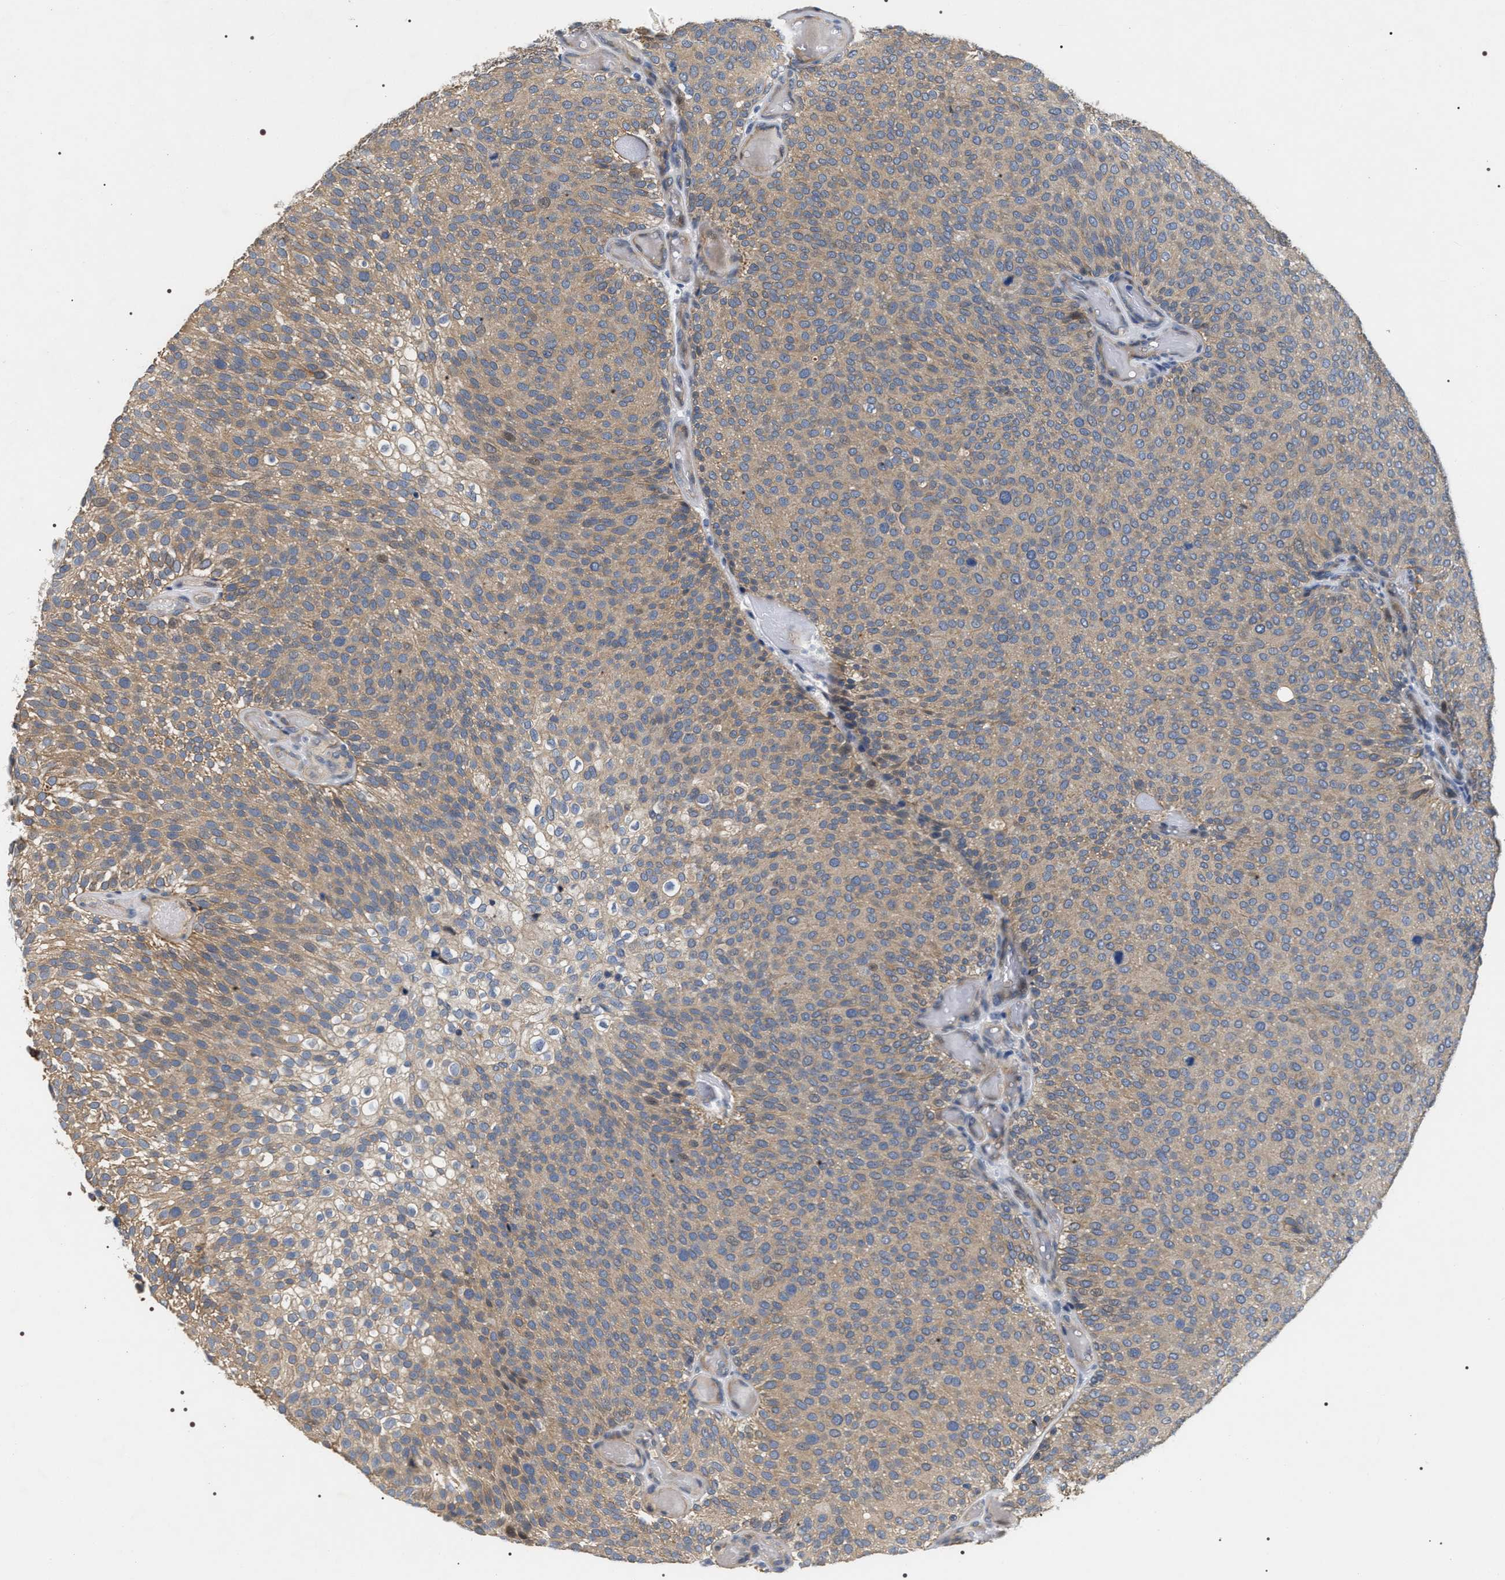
{"staining": {"intensity": "weak", "quantity": ">75%", "location": "cytoplasmic/membranous"}, "tissue": "urothelial cancer", "cell_type": "Tumor cells", "image_type": "cancer", "snomed": [{"axis": "morphology", "description": "Urothelial carcinoma, Low grade"}, {"axis": "topography", "description": "Urinary bladder"}], "caption": "Protein staining displays weak cytoplasmic/membranous staining in about >75% of tumor cells in urothelial cancer.", "gene": "IFT81", "patient": {"sex": "male", "age": 78}}